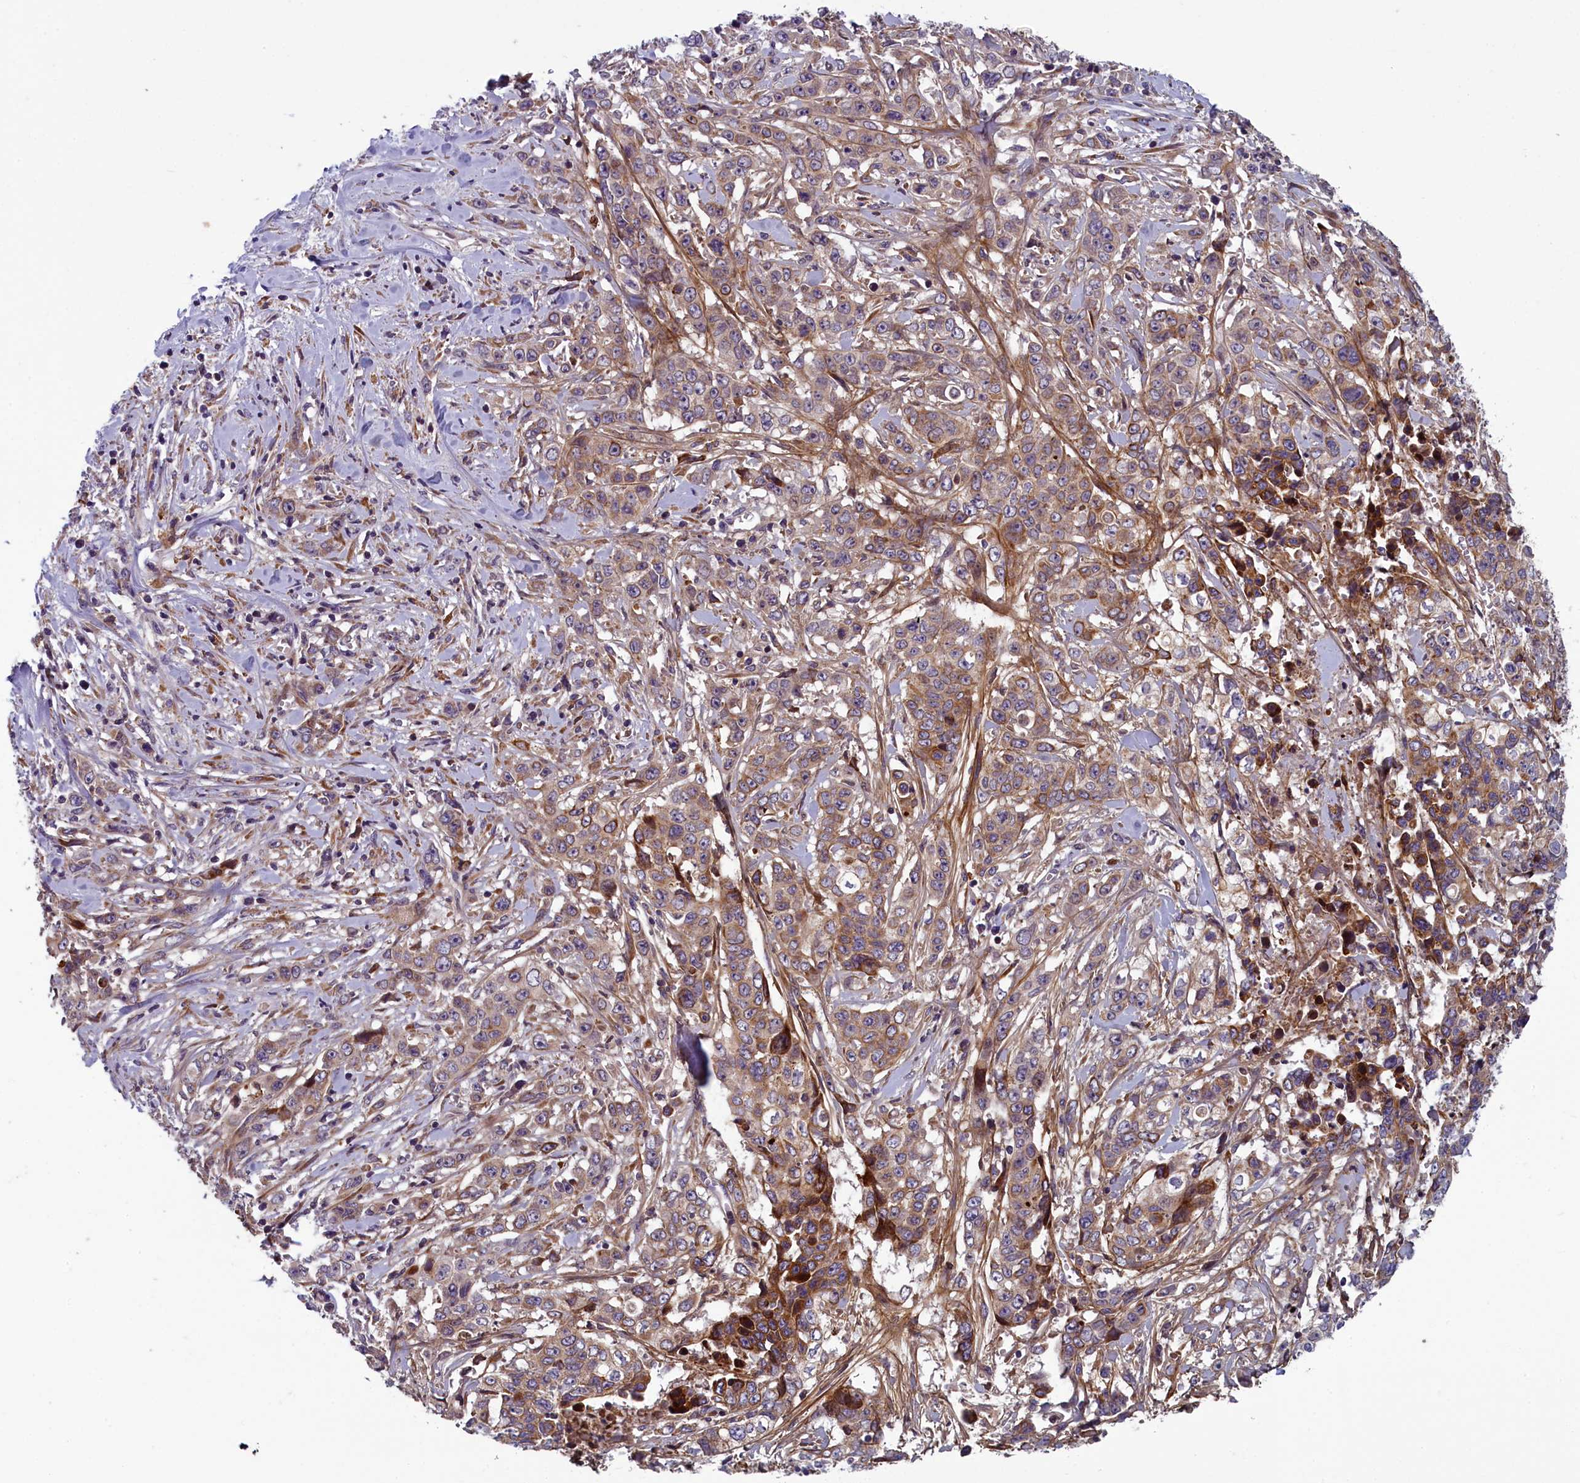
{"staining": {"intensity": "moderate", "quantity": ">75%", "location": "cytoplasmic/membranous"}, "tissue": "stomach cancer", "cell_type": "Tumor cells", "image_type": "cancer", "snomed": [{"axis": "morphology", "description": "Adenocarcinoma, NOS"}, {"axis": "topography", "description": "Stomach, upper"}], "caption": "Tumor cells show moderate cytoplasmic/membranous positivity in approximately >75% of cells in stomach cancer (adenocarcinoma).", "gene": "ANKRD39", "patient": {"sex": "male", "age": 62}}